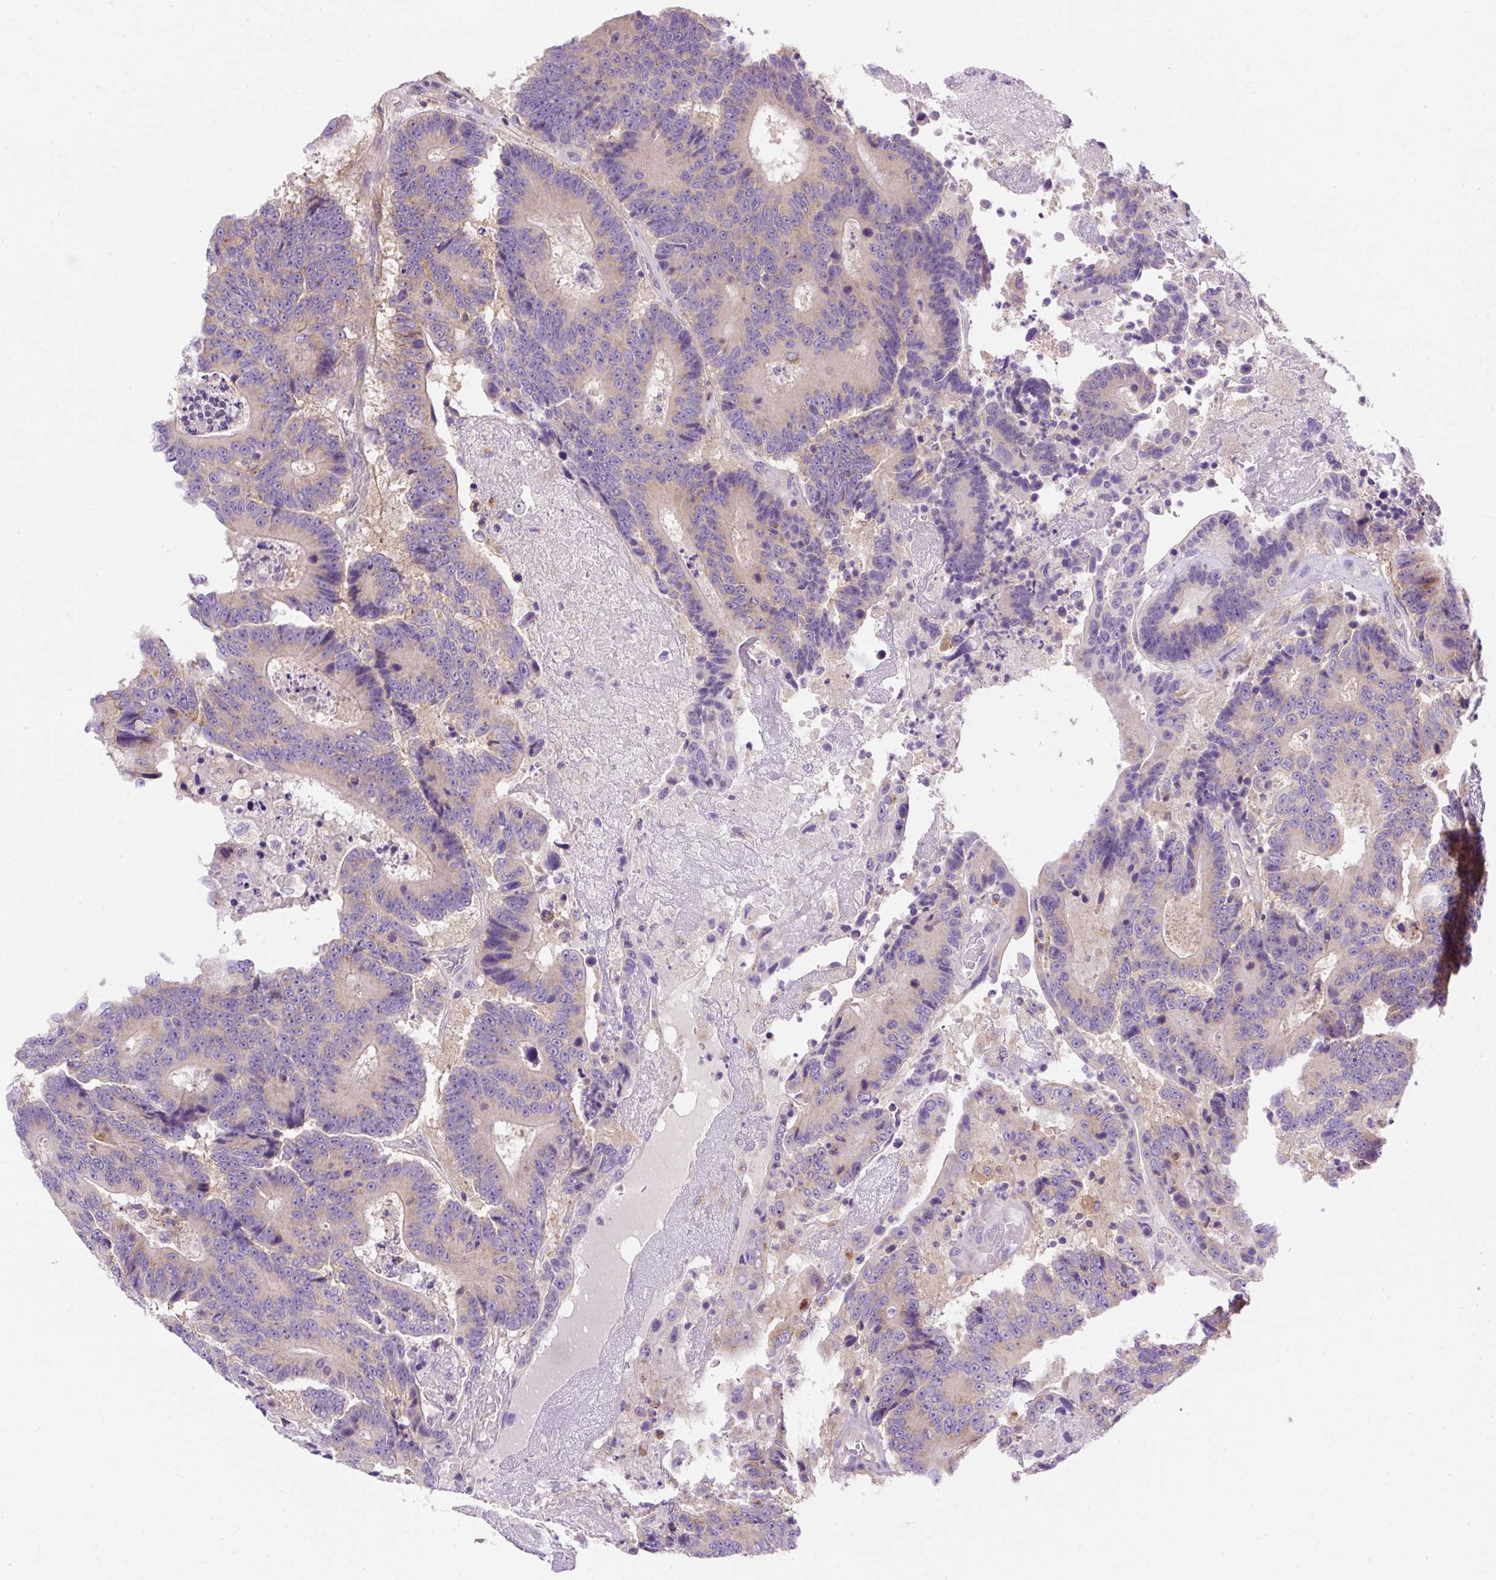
{"staining": {"intensity": "weak", "quantity": "25%-75%", "location": "cytoplasmic/membranous"}, "tissue": "colorectal cancer", "cell_type": "Tumor cells", "image_type": "cancer", "snomed": [{"axis": "morphology", "description": "Adenocarcinoma, NOS"}, {"axis": "topography", "description": "Colon"}], "caption": "This histopathology image demonstrates IHC staining of colorectal cancer (adenocarcinoma), with low weak cytoplasmic/membranous expression in approximately 25%-75% of tumor cells.", "gene": "OR4K15", "patient": {"sex": "male", "age": 83}}